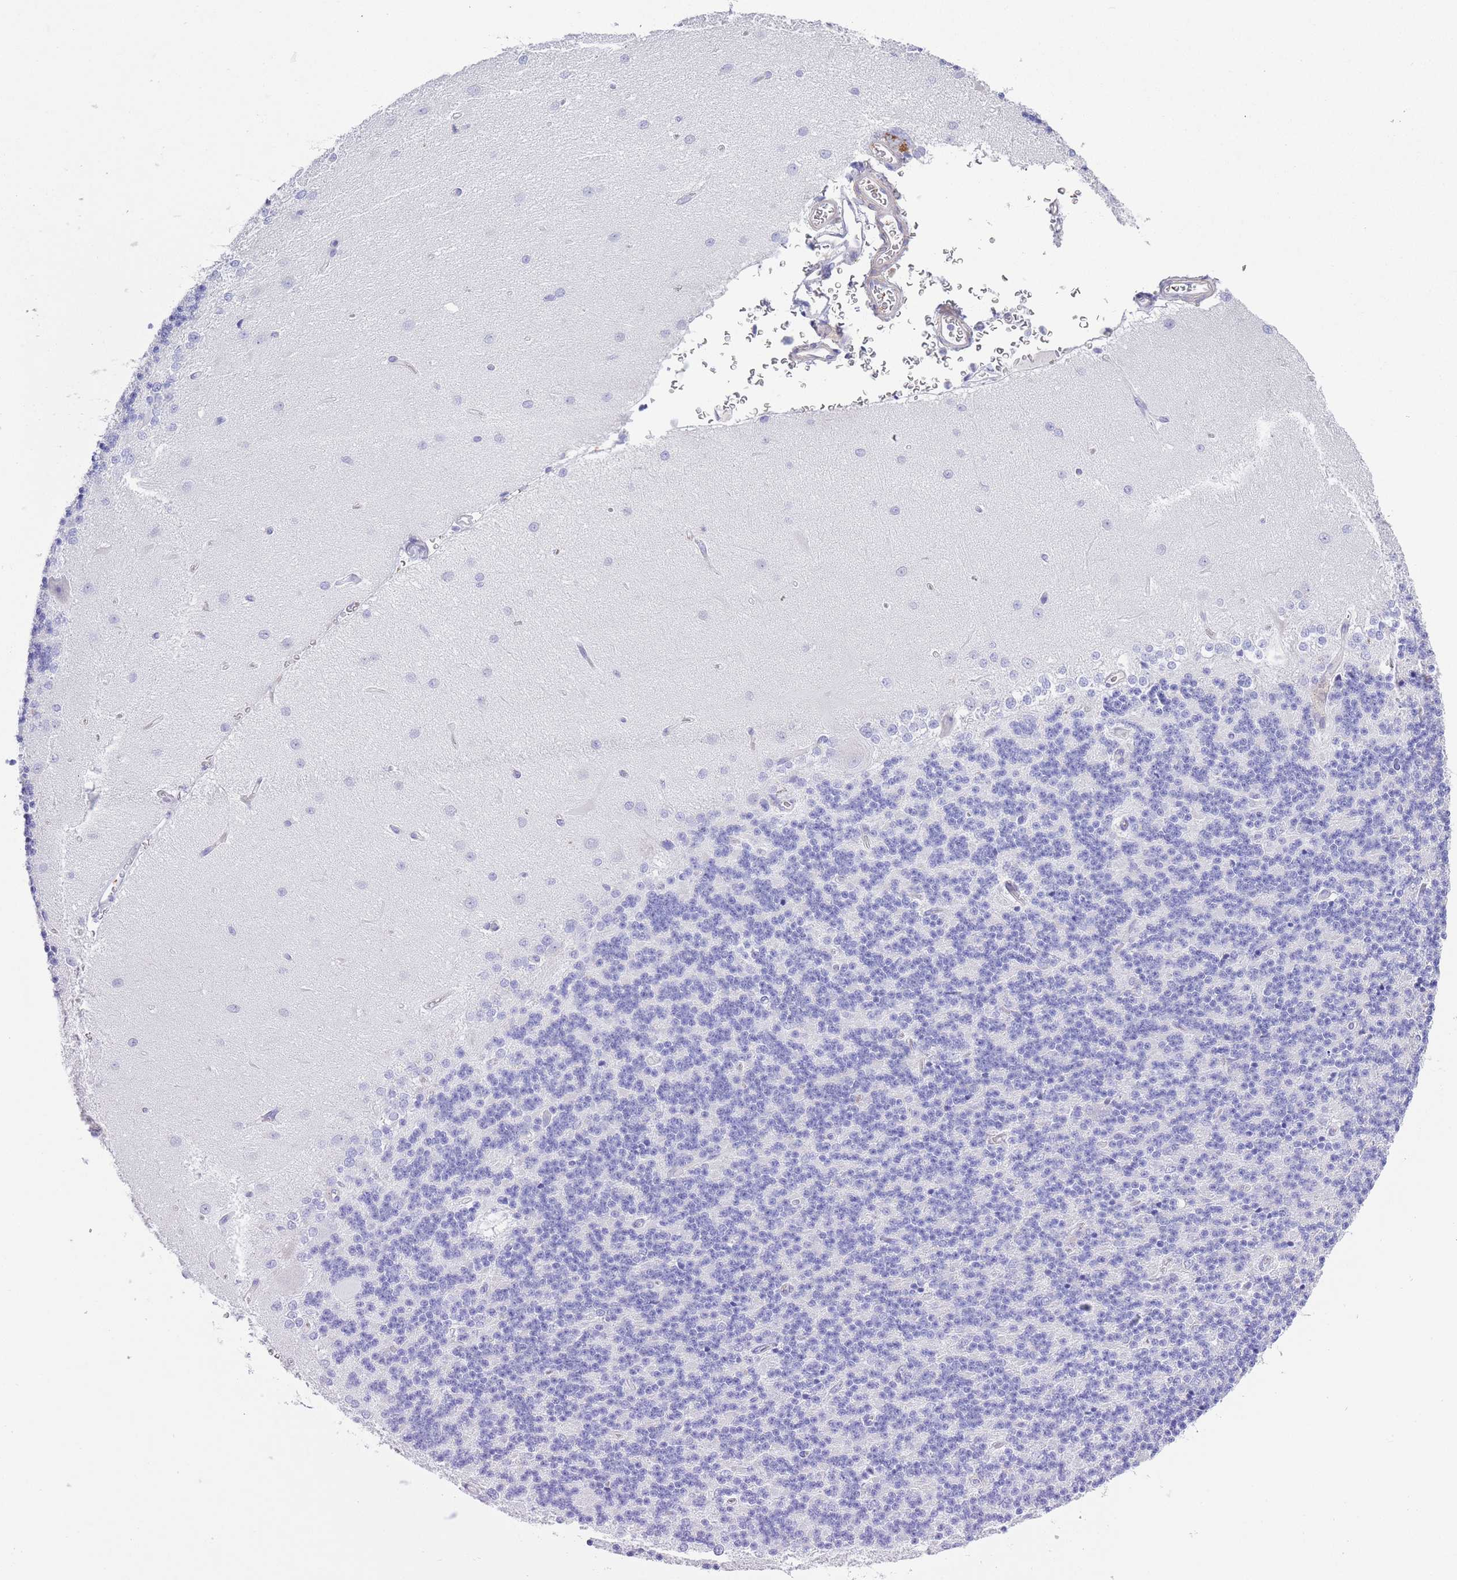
{"staining": {"intensity": "negative", "quantity": "none", "location": "none"}, "tissue": "cerebellum", "cell_type": "Cells in granular layer", "image_type": "normal", "snomed": [{"axis": "morphology", "description": "Normal tissue, NOS"}, {"axis": "topography", "description": "Cerebellum"}], "caption": "The micrograph exhibits no staining of cells in granular layer in unremarkable cerebellum.", "gene": "ENSG00000289258", "patient": {"sex": "female", "age": 29}}